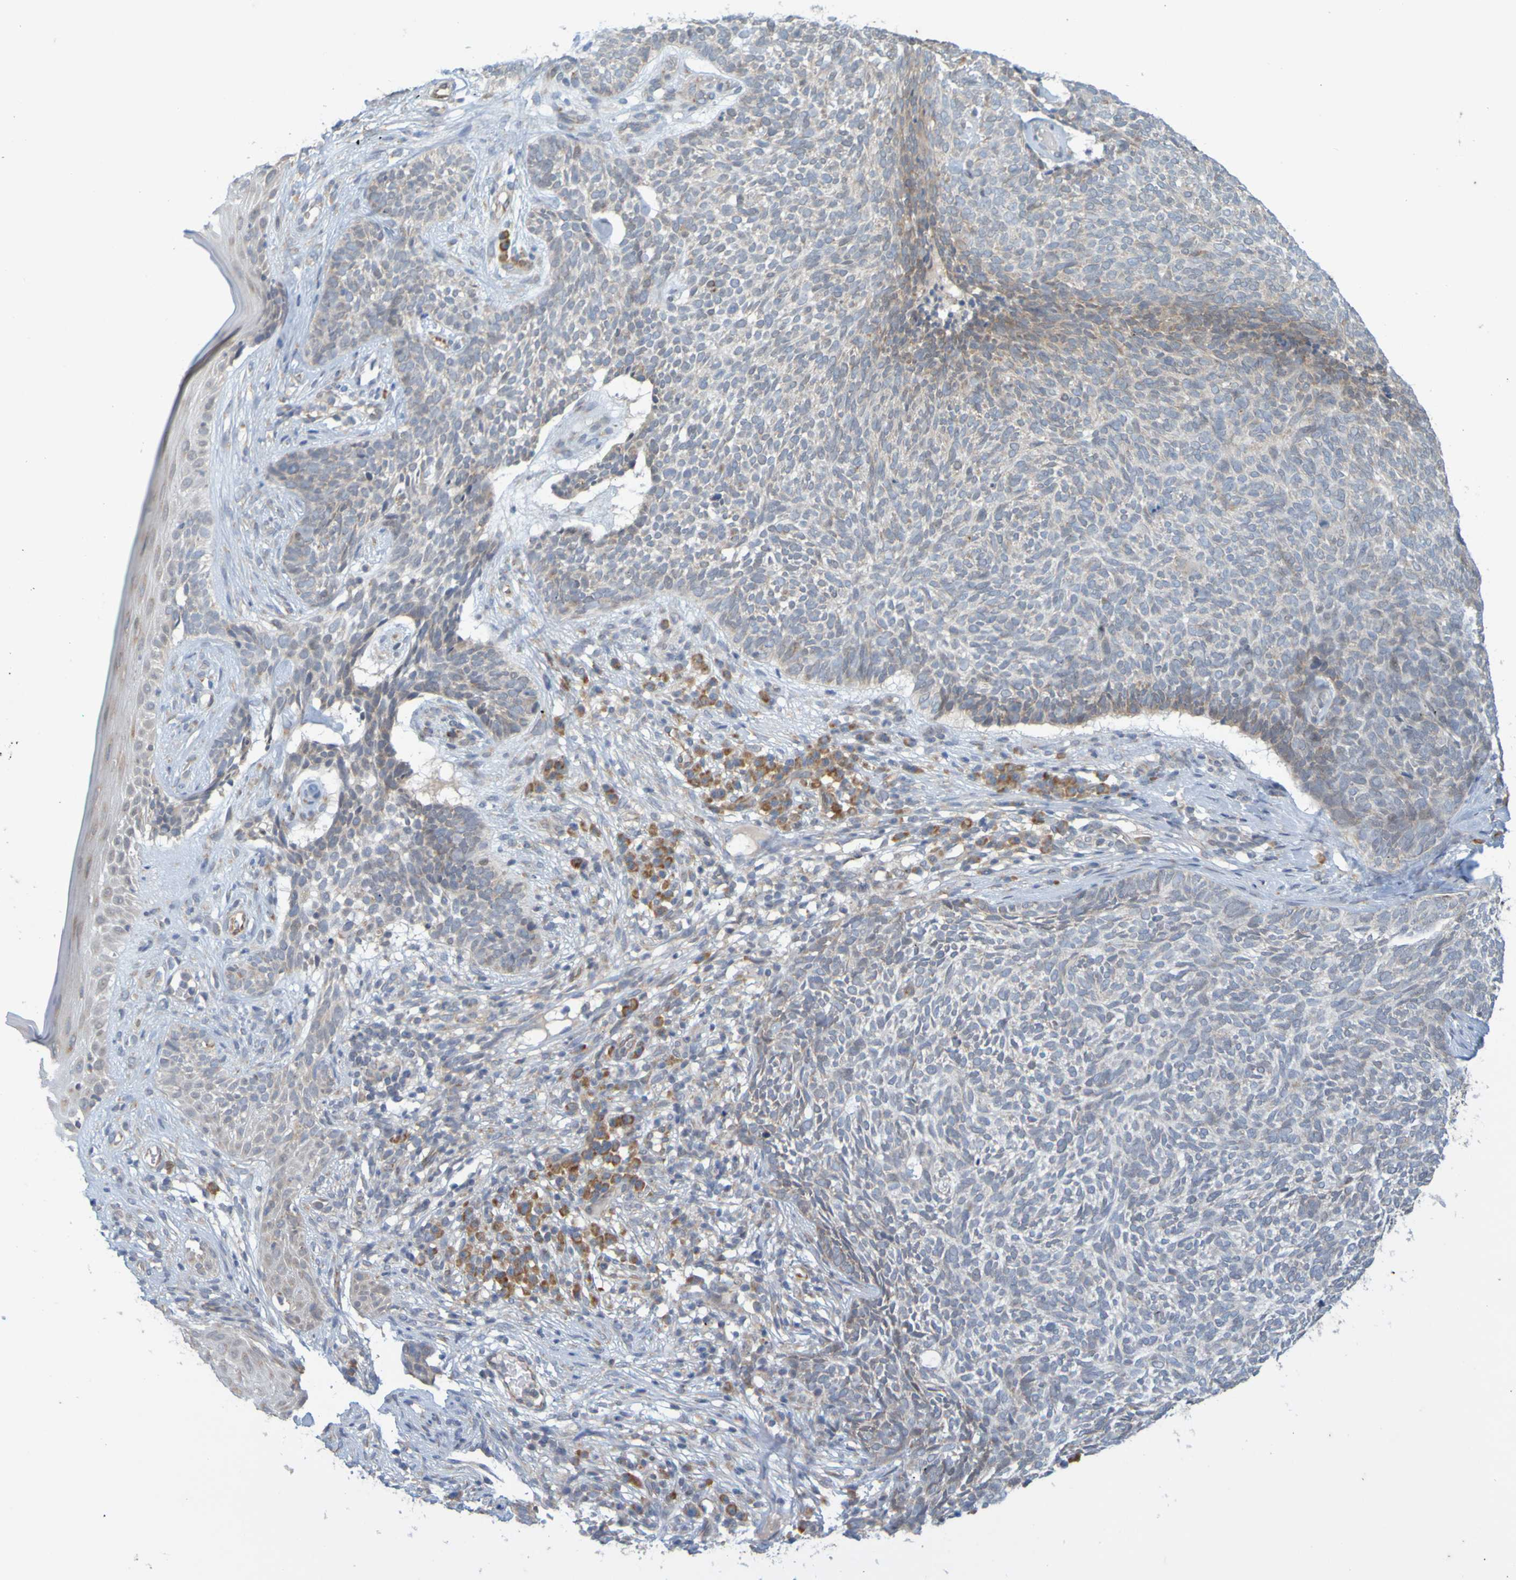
{"staining": {"intensity": "moderate", "quantity": "<25%", "location": "cytoplasmic/membranous"}, "tissue": "skin cancer", "cell_type": "Tumor cells", "image_type": "cancer", "snomed": [{"axis": "morphology", "description": "Basal cell carcinoma"}, {"axis": "topography", "description": "Skin"}], "caption": "An IHC histopathology image of neoplastic tissue is shown. Protein staining in brown highlights moderate cytoplasmic/membranous positivity in skin basal cell carcinoma within tumor cells. (brown staining indicates protein expression, while blue staining denotes nuclei).", "gene": "MOGS", "patient": {"sex": "female", "age": 84}}